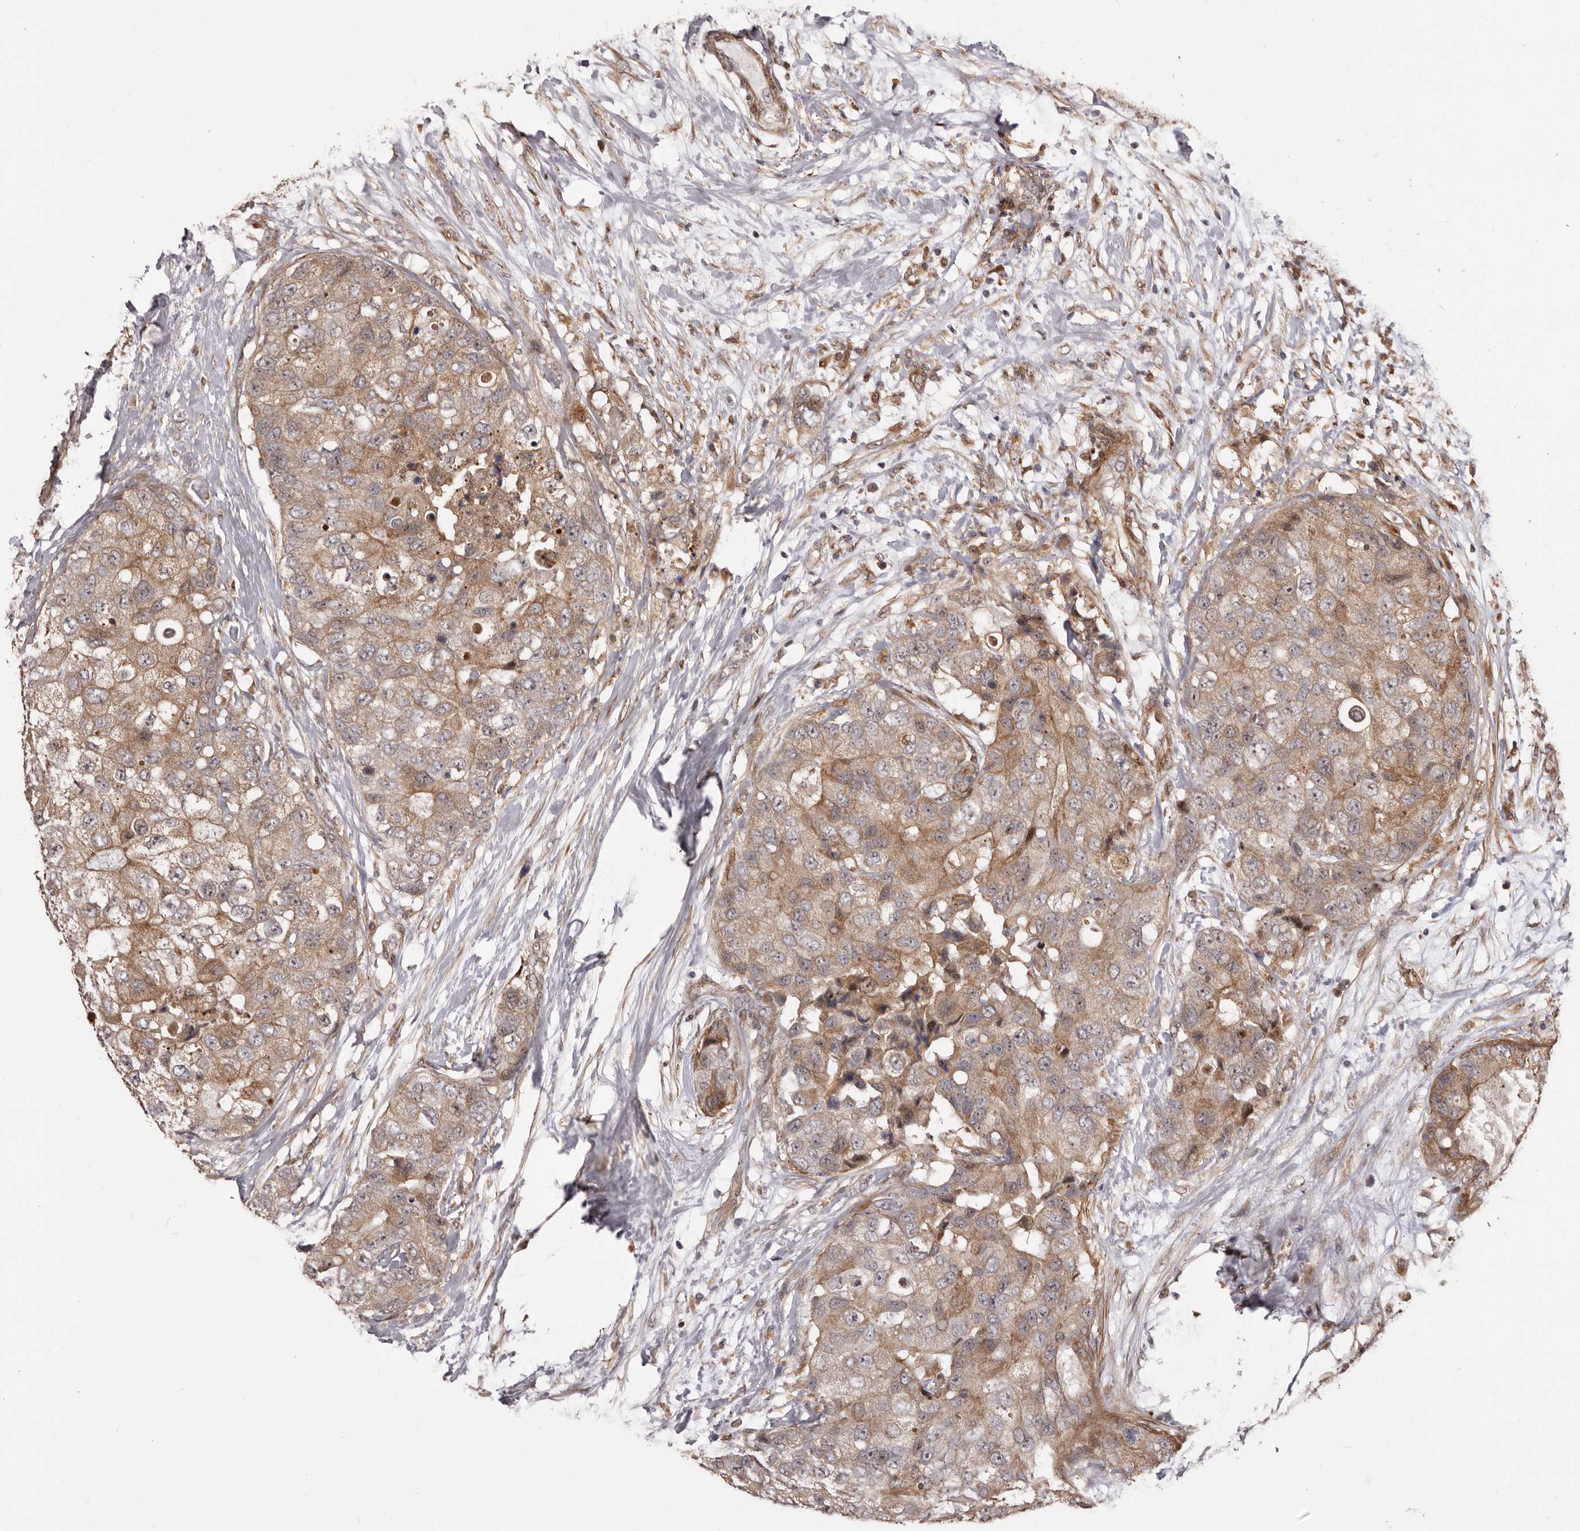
{"staining": {"intensity": "weak", "quantity": ">75%", "location": "cytoplasmic/membranous"}, "tissue": "breast cancer", "cell_type": "Tumor cells", "image_type": "cancer", "snomed": [{"axis": "morphology", "description": "Duct carcinoma"}, {"axis": "topography", "description": "Breast"}], "caption": "The micrograph shows immunohistochemical staining of breast cancer (intraductal carcinoma). There is weak cytoplasmic/membranous positivity is seen in approximately >75% of tumor cells.", "gene": "ZCCHC7", "patient": {"sex": "female", "age": 62}}